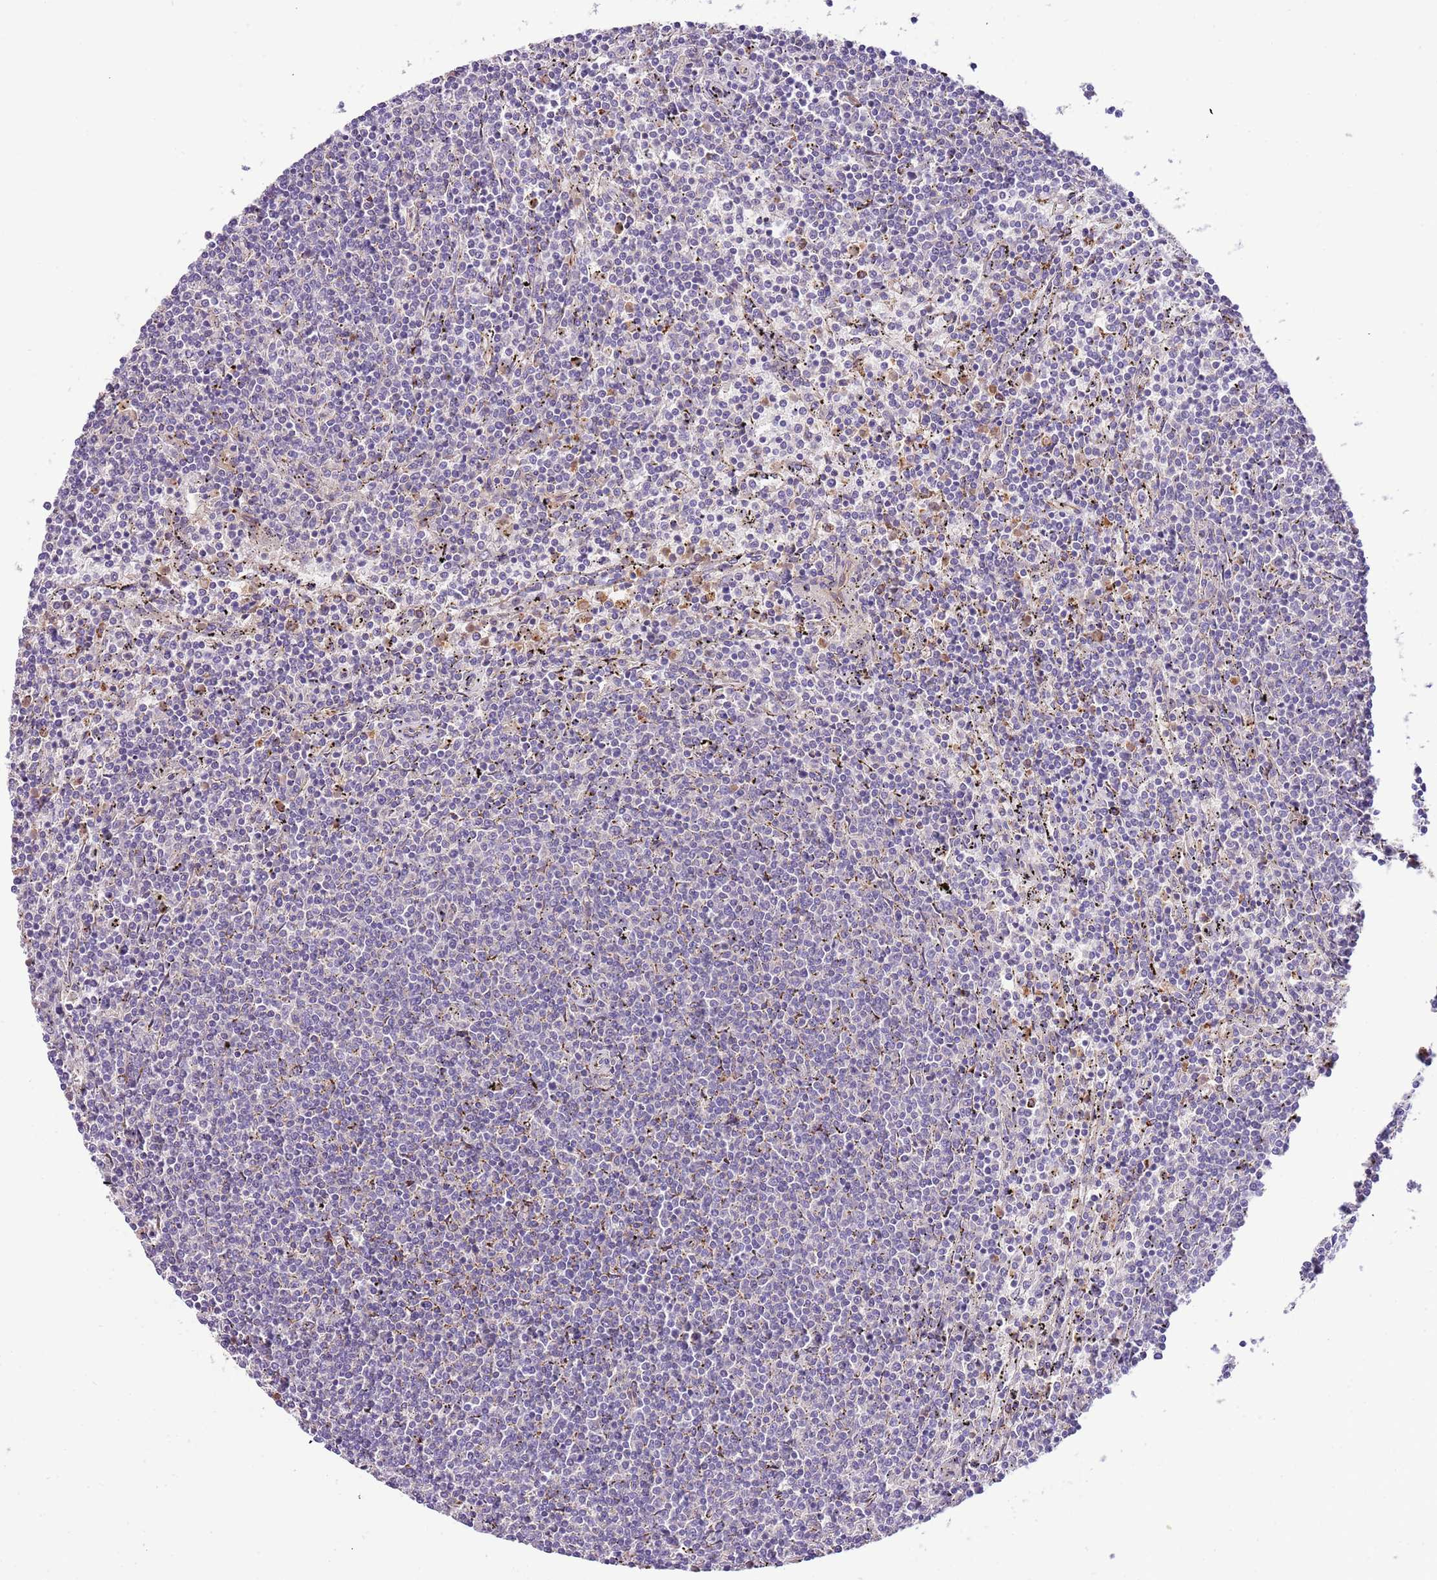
{"staining": {"intensity": "negative", "quantity": "none", "location": "none"}, "tissue": "lymphoma", "cell_type": "Tumor cells", "image_type": "cancer", "snomed": [{"axis": "morphology", "description": "Malignant lymphoma, non-Hodgkin's type, Low grade"}, {"axis": "topography", "description": "Spleen"}], "caption": "Tumor cells are negative for brown protein staining in lymphoma.", "gene": "DOCK6", "patient": {"sex": "female", "age": 50}}